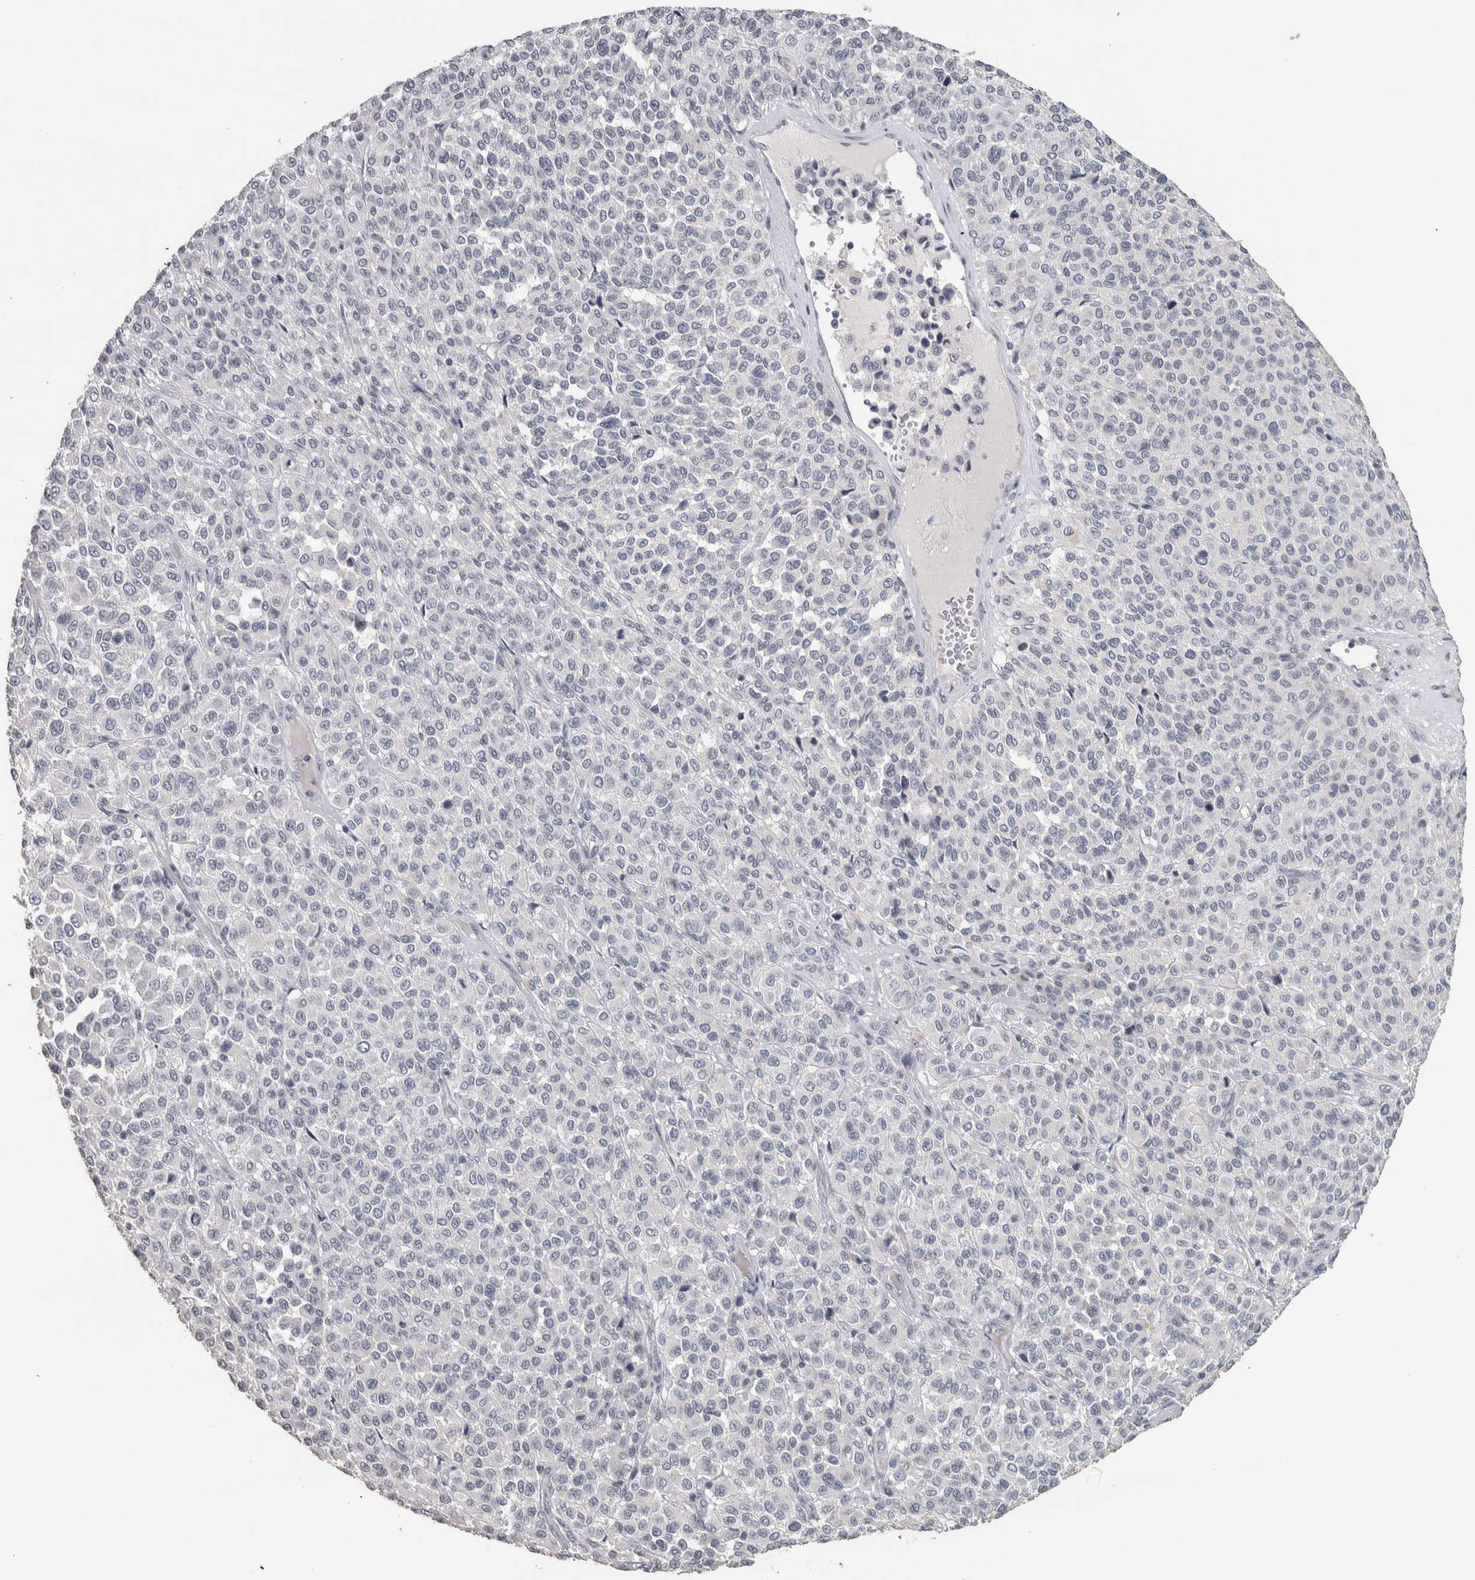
{"staining": {"intensity": "negative", "quantity": "none", "location": "none"}, "tissue": "melanoma", "cell_type": "Tumor cells", "image_type": "cancer", "snomed": [{"axis": "morphology", "description": "Malignant melanoma, Metastatic site"}, {"axis": "topography", "description": "Pancreas"}], "caption": "A photomicrograph of human melanoma is negative for staining in tumor cells.", "gene": "NECAB1", "patient": {"sex": "female", "age": 30}}